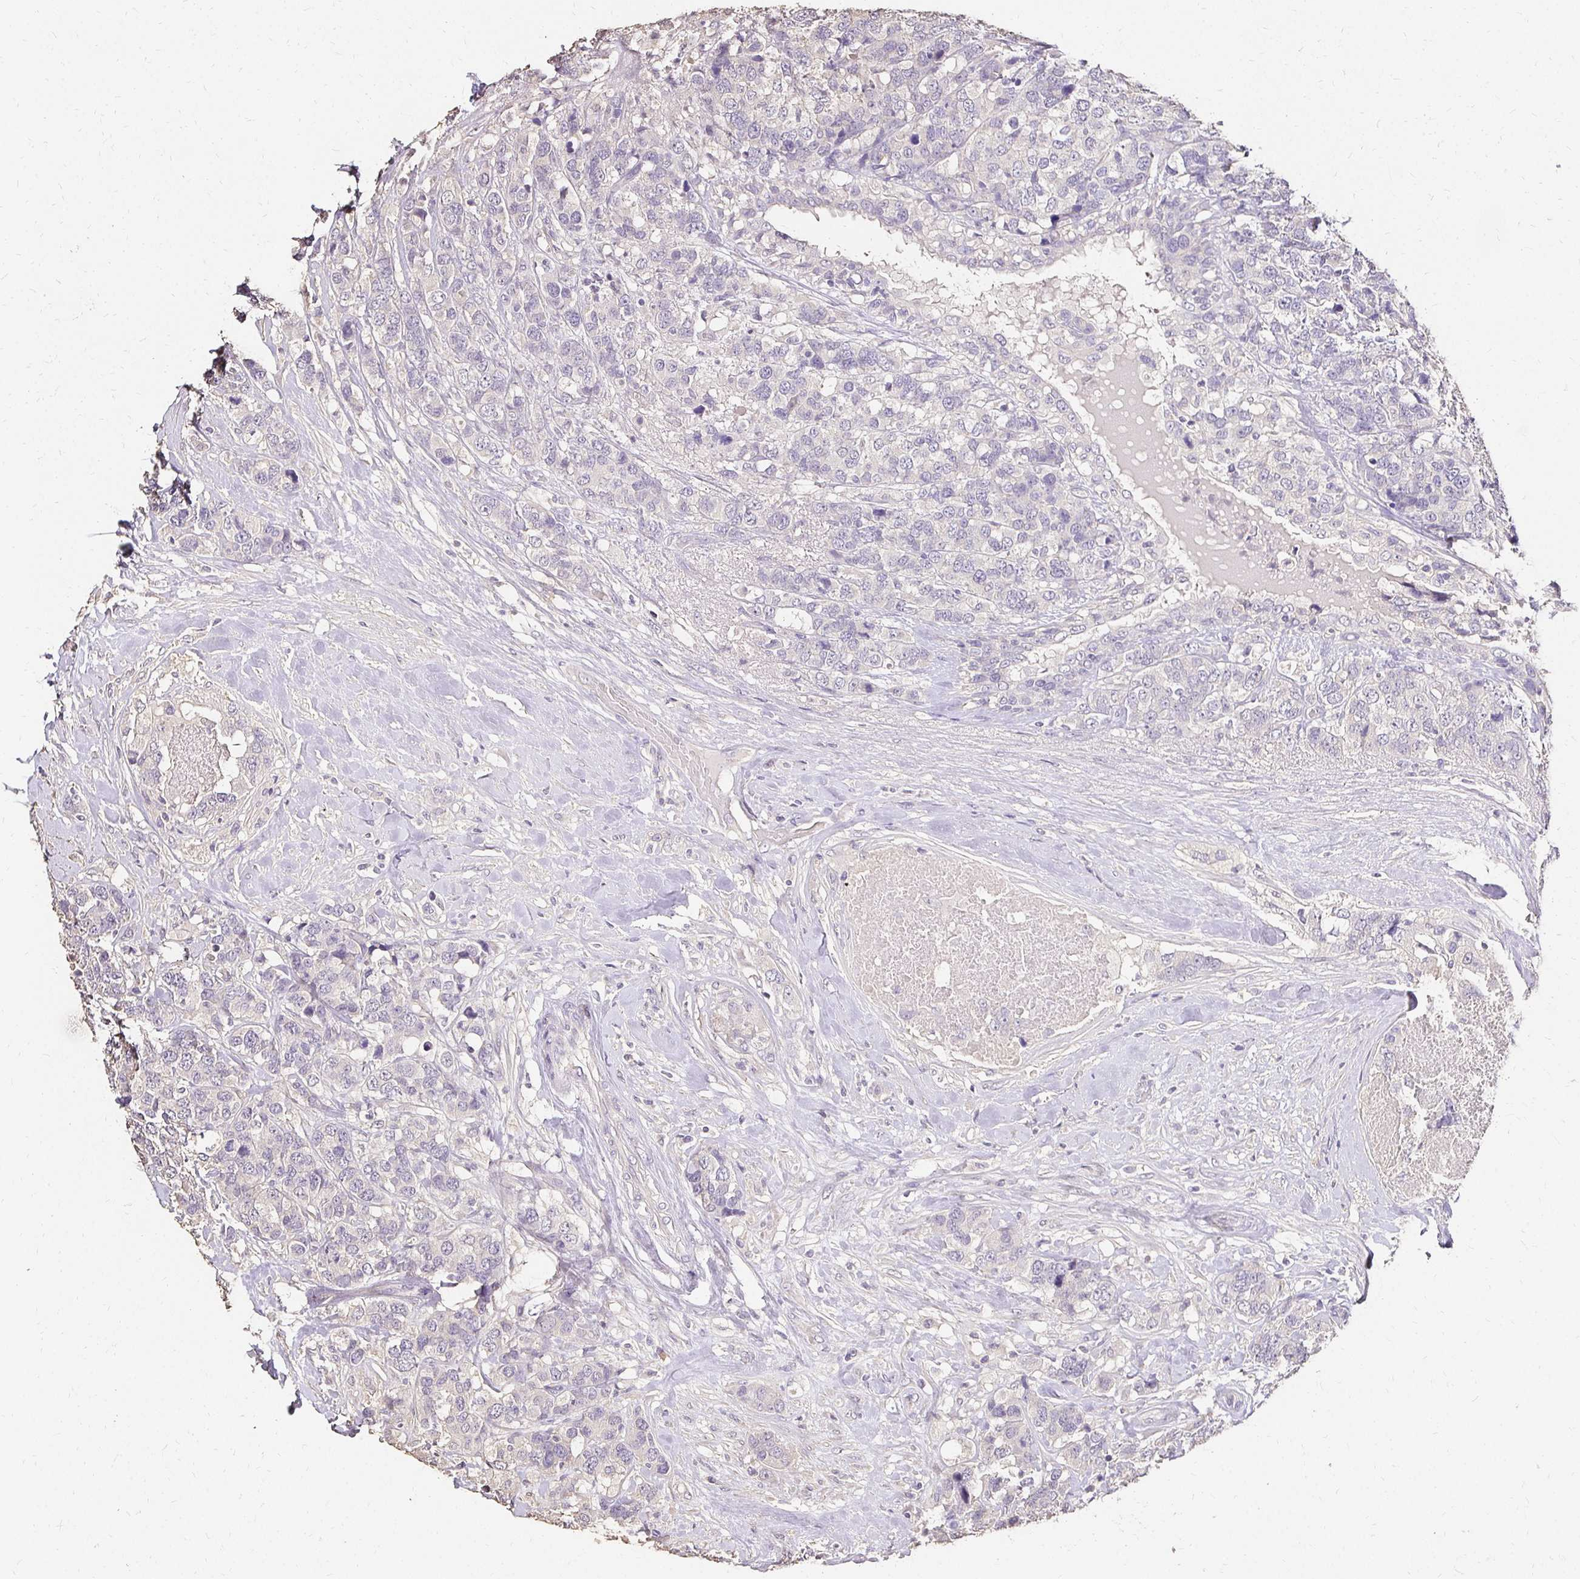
{"staining": {"intensity": "negative", "quantity": "none", "location": "none"}, "tissue": "breast cancer", "cell_type": "Tumor cells", "image_type": "cancer", "snomed": [{"axis": "morphology", "description": "Lobular carcinoma"}, {"axis": "topography", "description": "Breast"}], "caption": "High magnification brightfield microscopy of breast cancer (lobular carcinoma) stained with DAB (3,3'-diaminobenzidine) (brown) and counterstained with hematoxylin (blue): tumor cells show no significant staining.", "gene": "UGT1A6", "patient": {"sex": "female", "age": 59}}